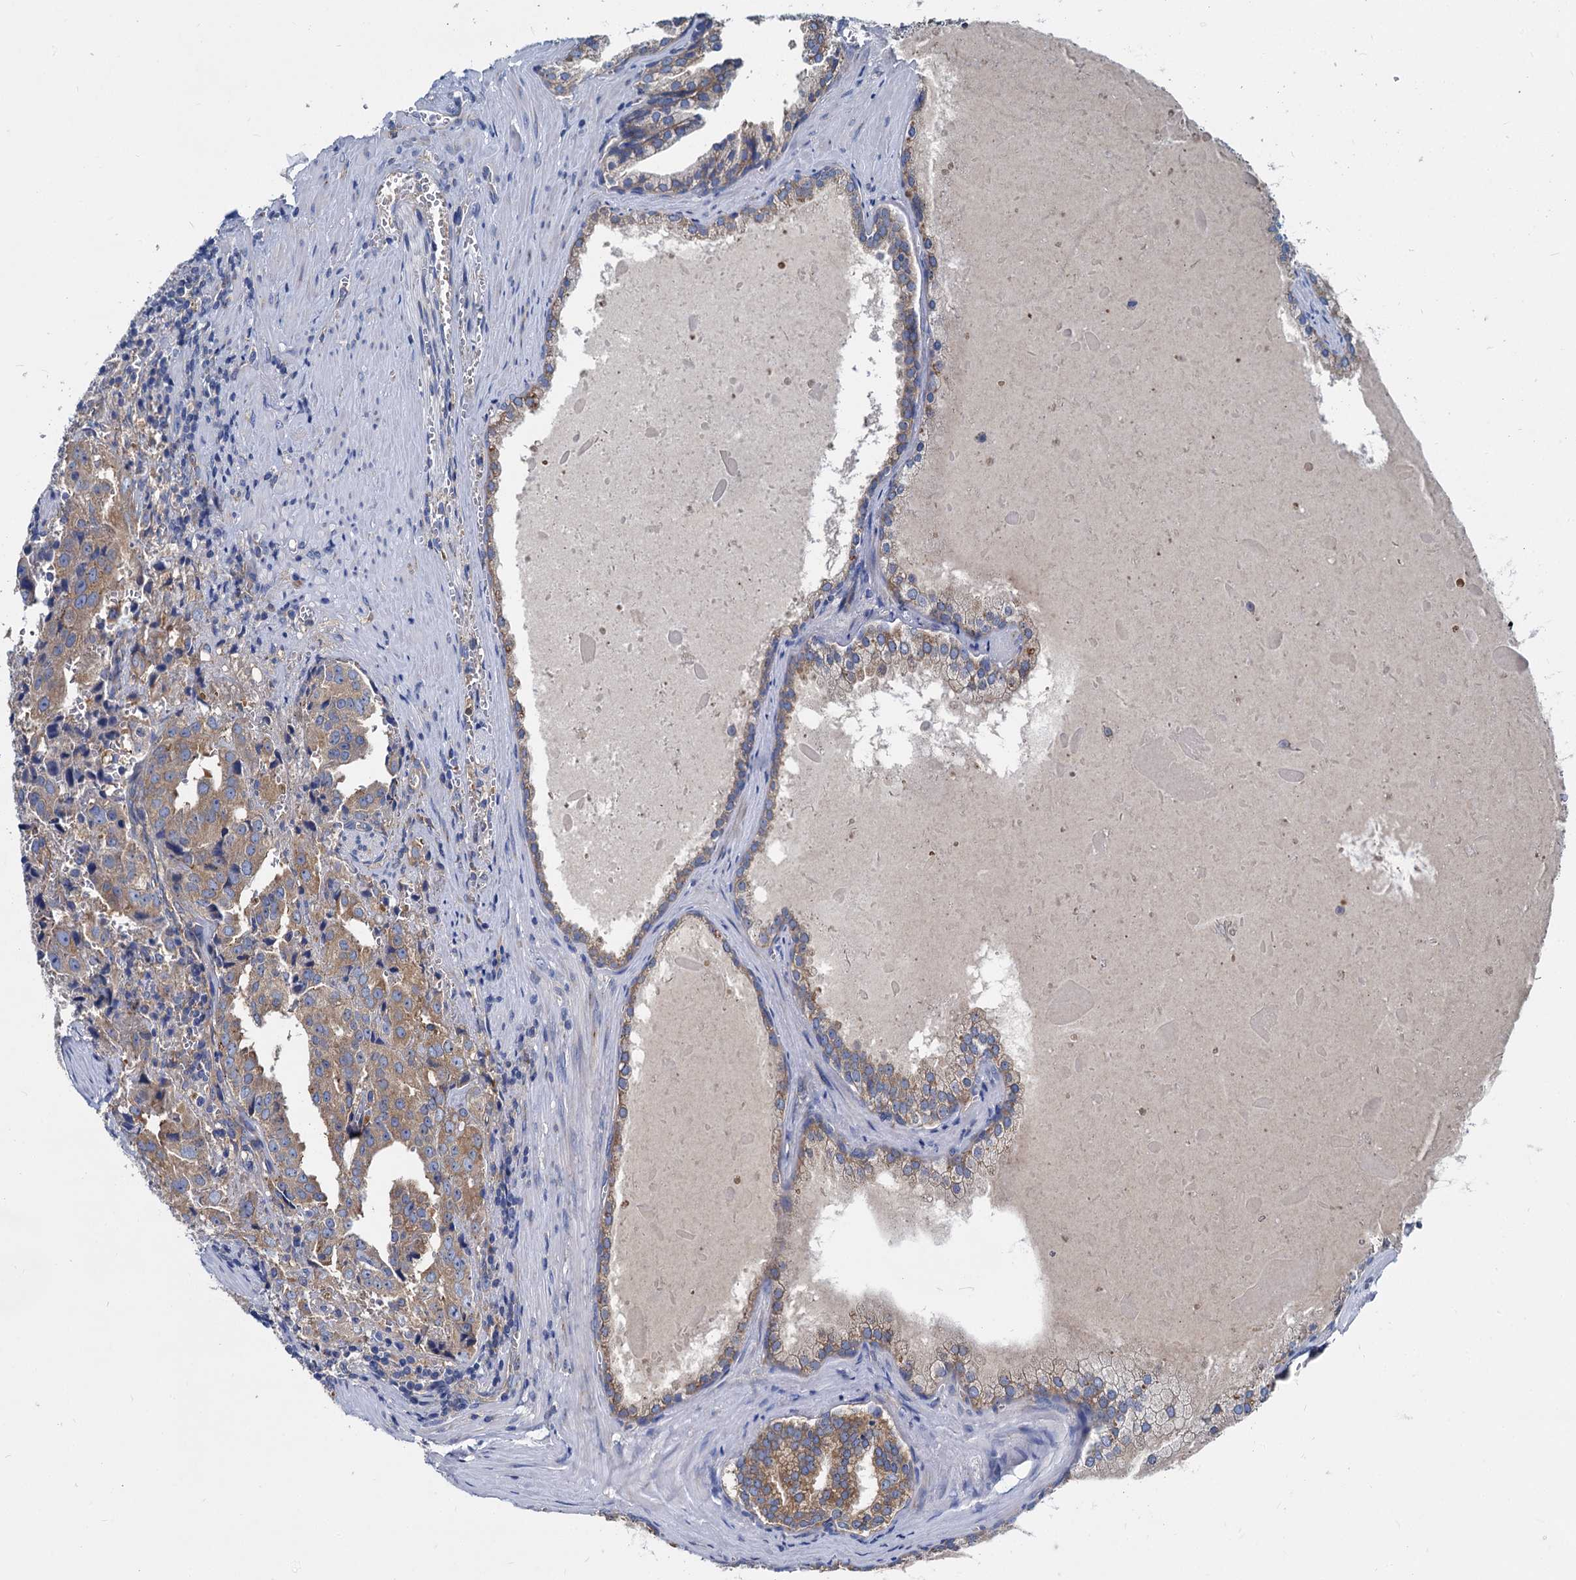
{"staining": {"intensity": "moderate", "quantity": "25%-75%", "location": "cytoplasmic/membranous"}, "tissue": "prostate cancer", "cell_type": "Tumor cells", "image_type": "cancer", "snomed": [{"axis": "morphology", "description": "Adenocarcinoma, High grade"}, {"axis": "topography", "description": "Prostate"}], "caption": "Human prostate high-grade adenocarcinoma stained for a protein (brown) displays moderate cytoplasmic/membranous positive expression in about 25%-75% of tumor cells.", "gene": "QARS1", "patient": {"sex": "male", "age": 68}}